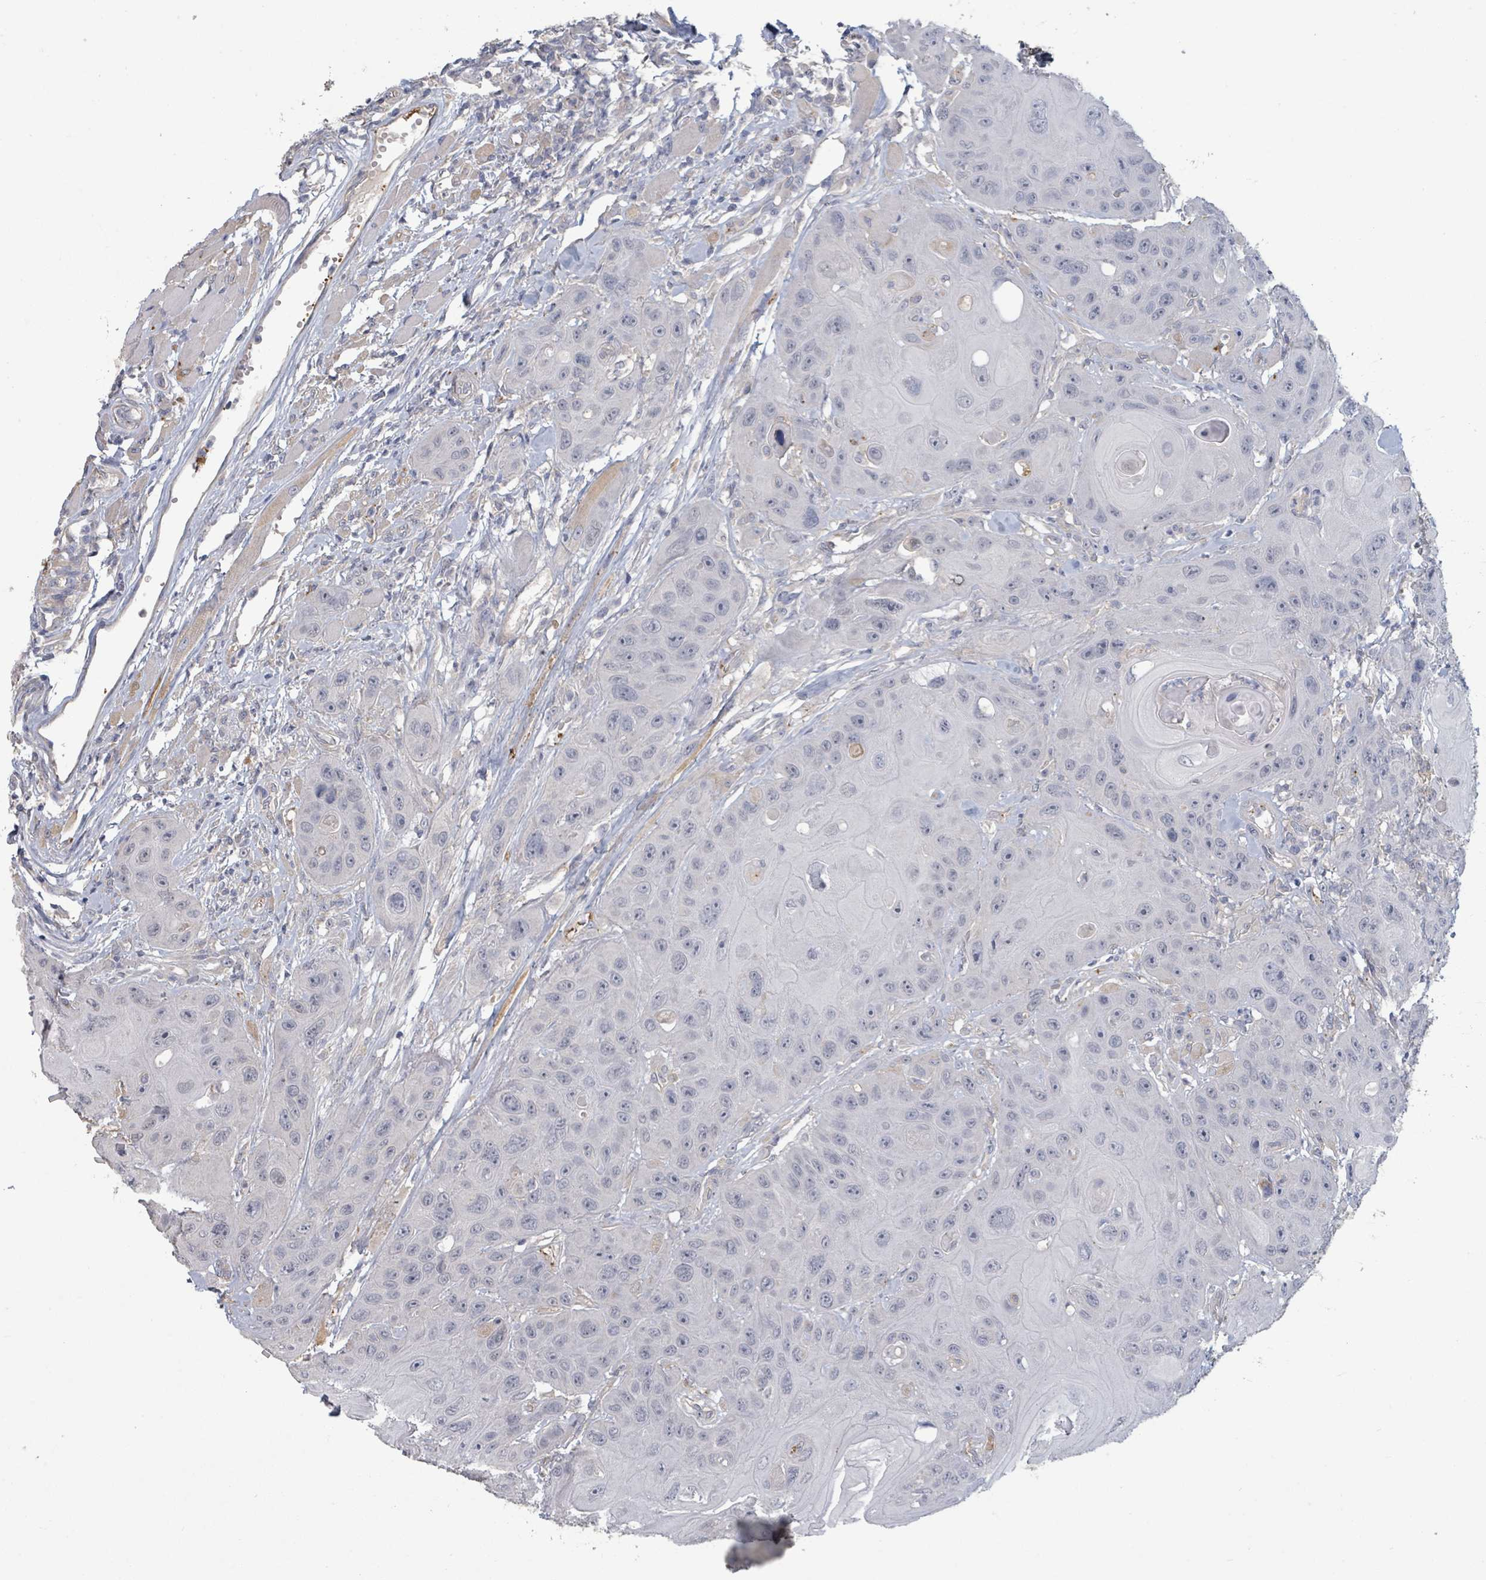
{"staining": {"intensity": "negative", "quantity": "none", "location": "none"}, "tissue": "head and neck cancer", "cell_type": "Tumor cells", "image_type": "cancer", "snomed": [{"axis": "morphology", "description": "Squamous cell carcinoma, NOS"}, {"axis": "topography", "description": "Head-Neck"}], "caption": "Tumor cells show no significant positivity in head and neck cancer (squamous cell carcinoma).", "gene": "PLAUR", "patient": {"sex": "female", "age": 59}}